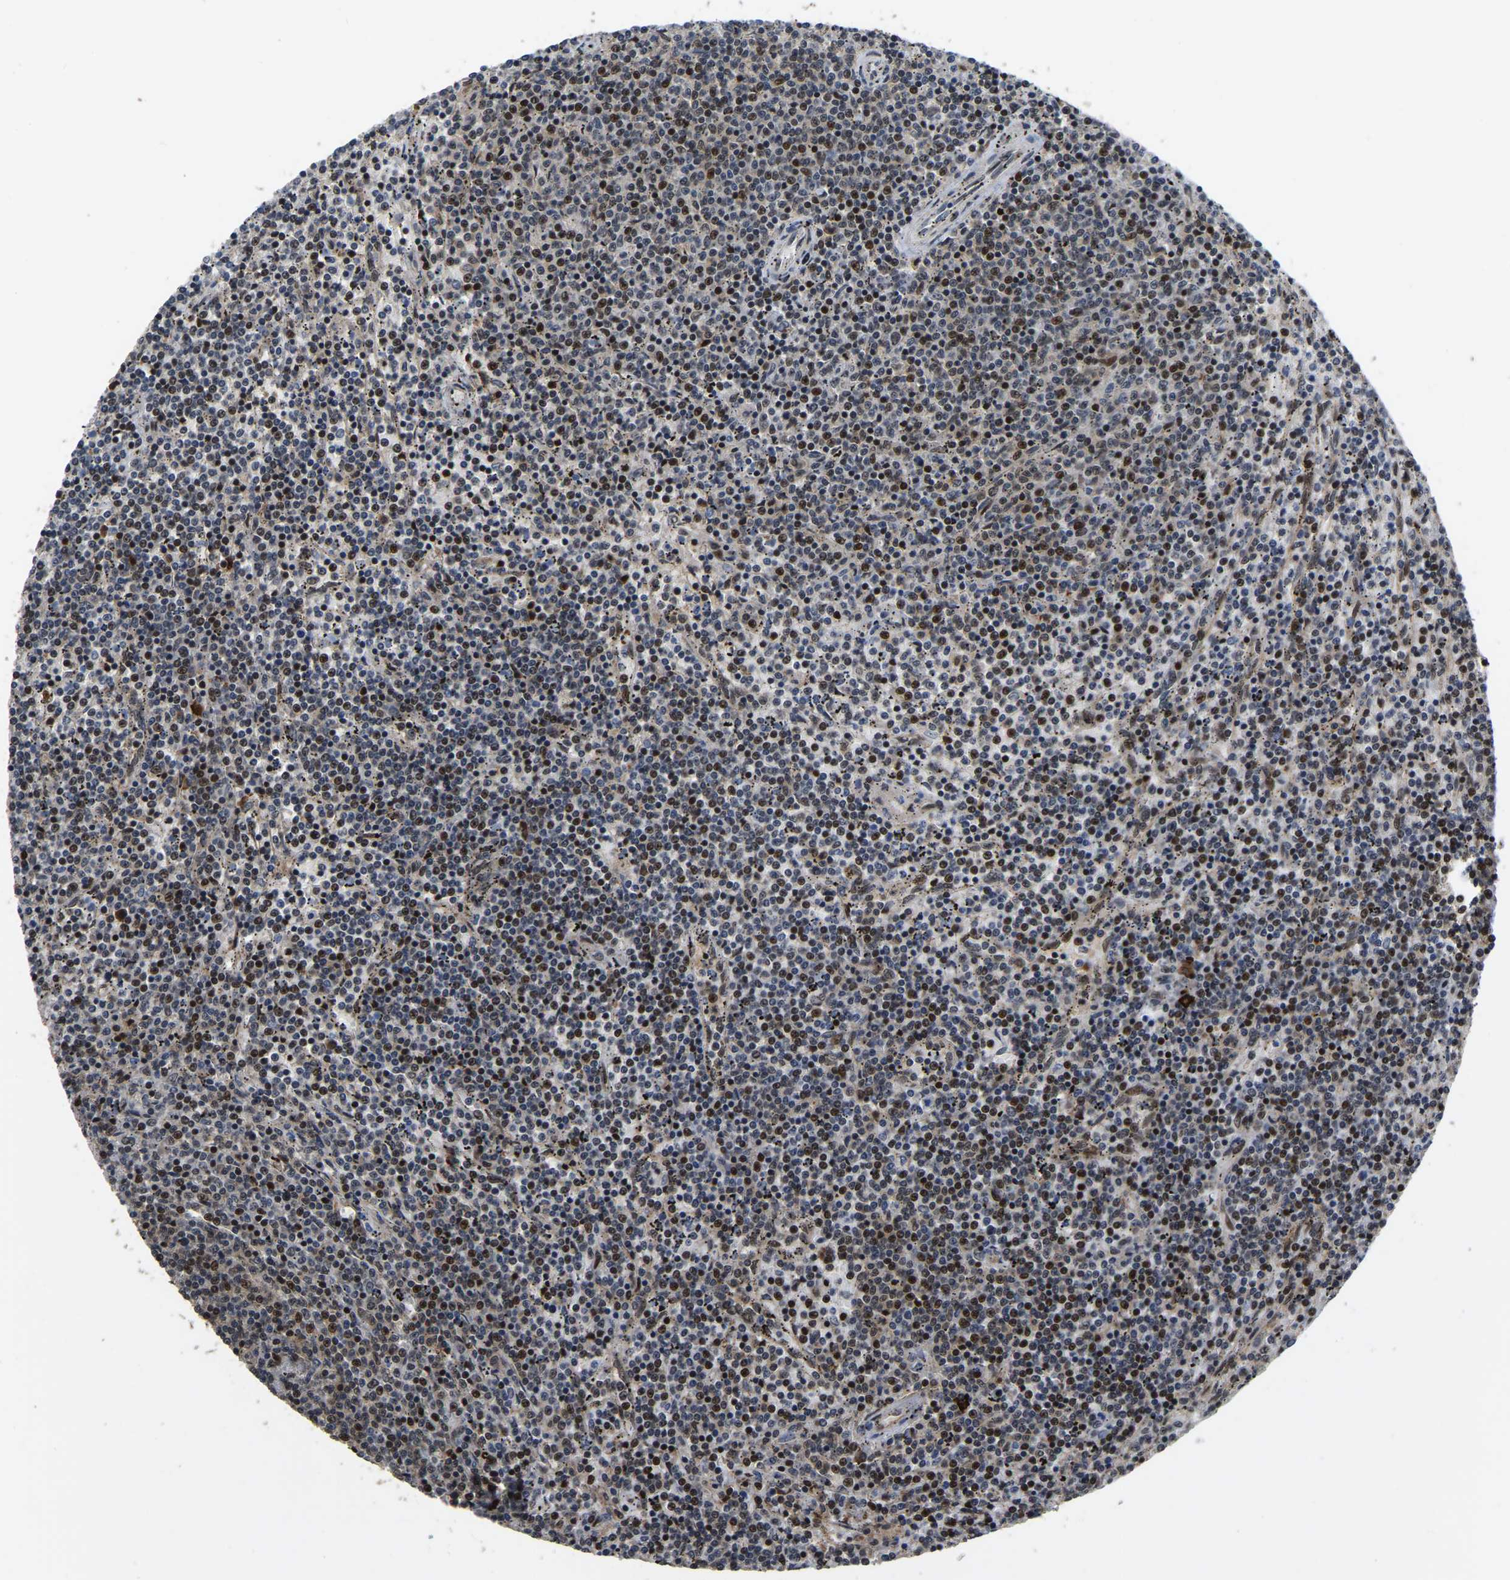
{"staining": {"intensity": "moderate", "quantity": "25%-75%", "location": "nuclear"}, "tissue": "lymphoma", "cell_type": "Tumor cells", "image_type": "cancer", "snomed": [{"axis": "morphology", "description": "Malignant lymphoma, non-Hodgkin's type, Low grade"}, {"axis": "topography", "description": "Spleen"}], "caption": "Brown immunohistochemical staining in lymphoma exhibits moderate nuclear positivity in approximately 25%-75% of tumor cells.", "gene": "CIAO1", "patient": {"sex": "female", "age": 50}}